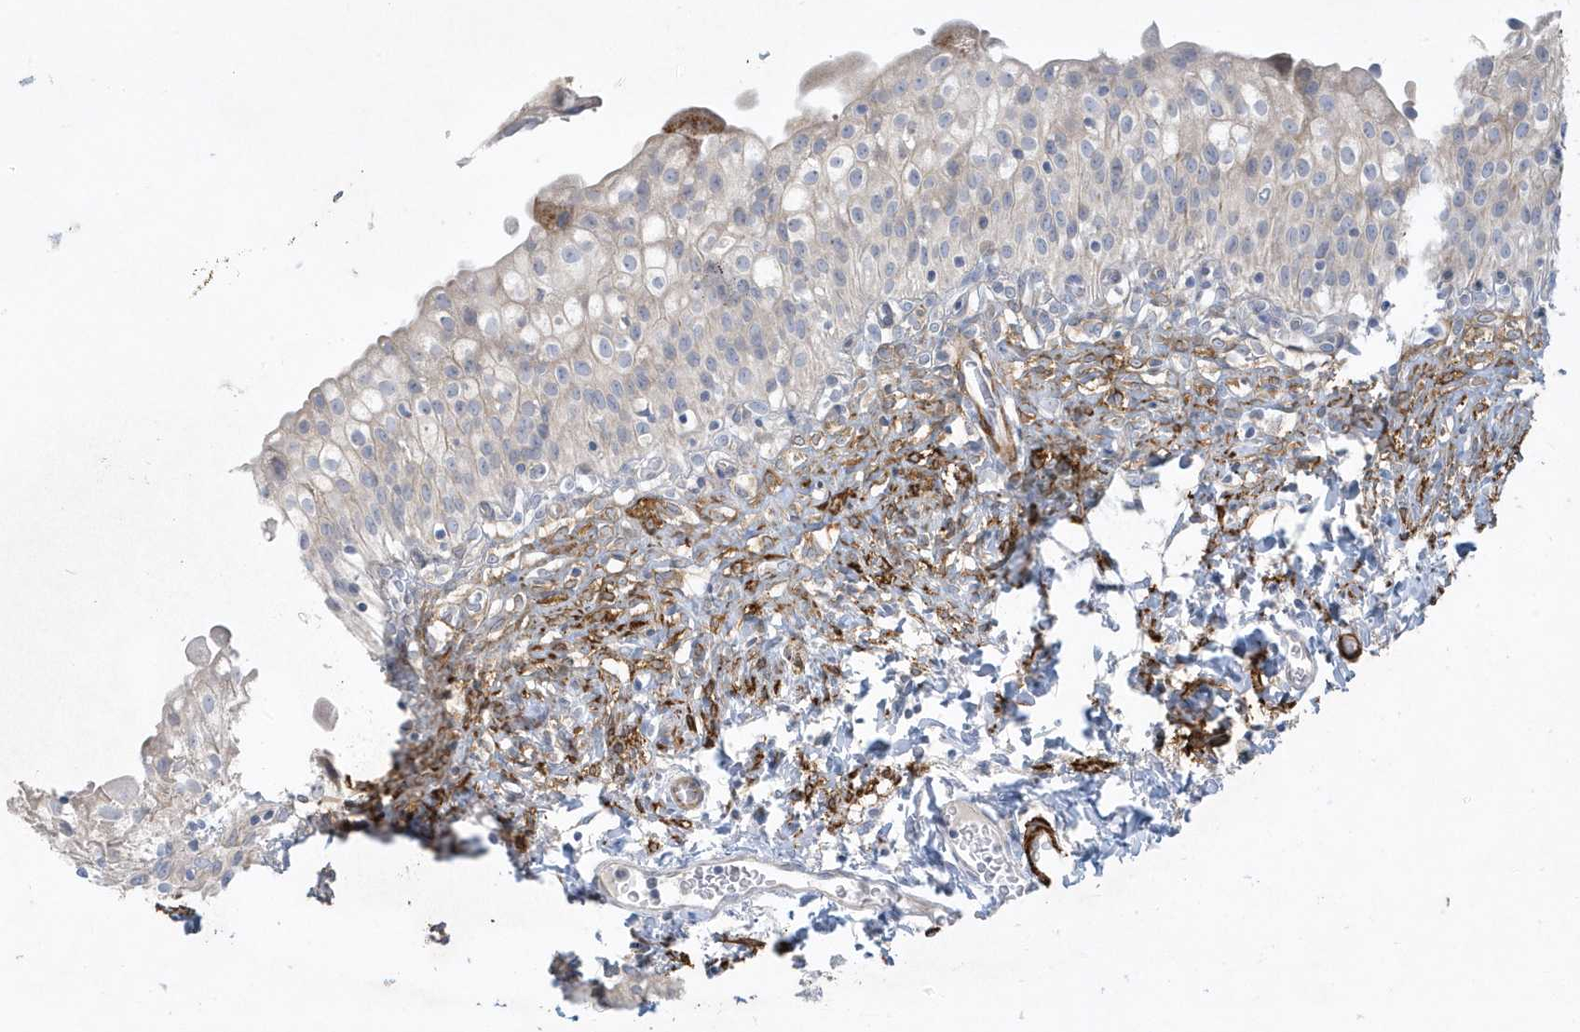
{"staining": {"intensity": "negative", "quantity": "none", "location": "none"}, "tissue": "urinary bladder", "cell_type": "Urothelial cells", "image_type": "normal", "snomed": [{"axis": "morphology", "description": "Normal tissue, NOS"}, {"axis": "topography", "description": "Urinary bladder"}], "caption": "An IHC photomicrograph of normal urinary bladder is shown. There is no staining in urothelial cells of urinary bladder. (DAB (3,3'-diaminobenzidine) immunohistochemistry (IHC), high magnification).", "gene": "THADA", "patient": {"sex": "male", "age": 55}}